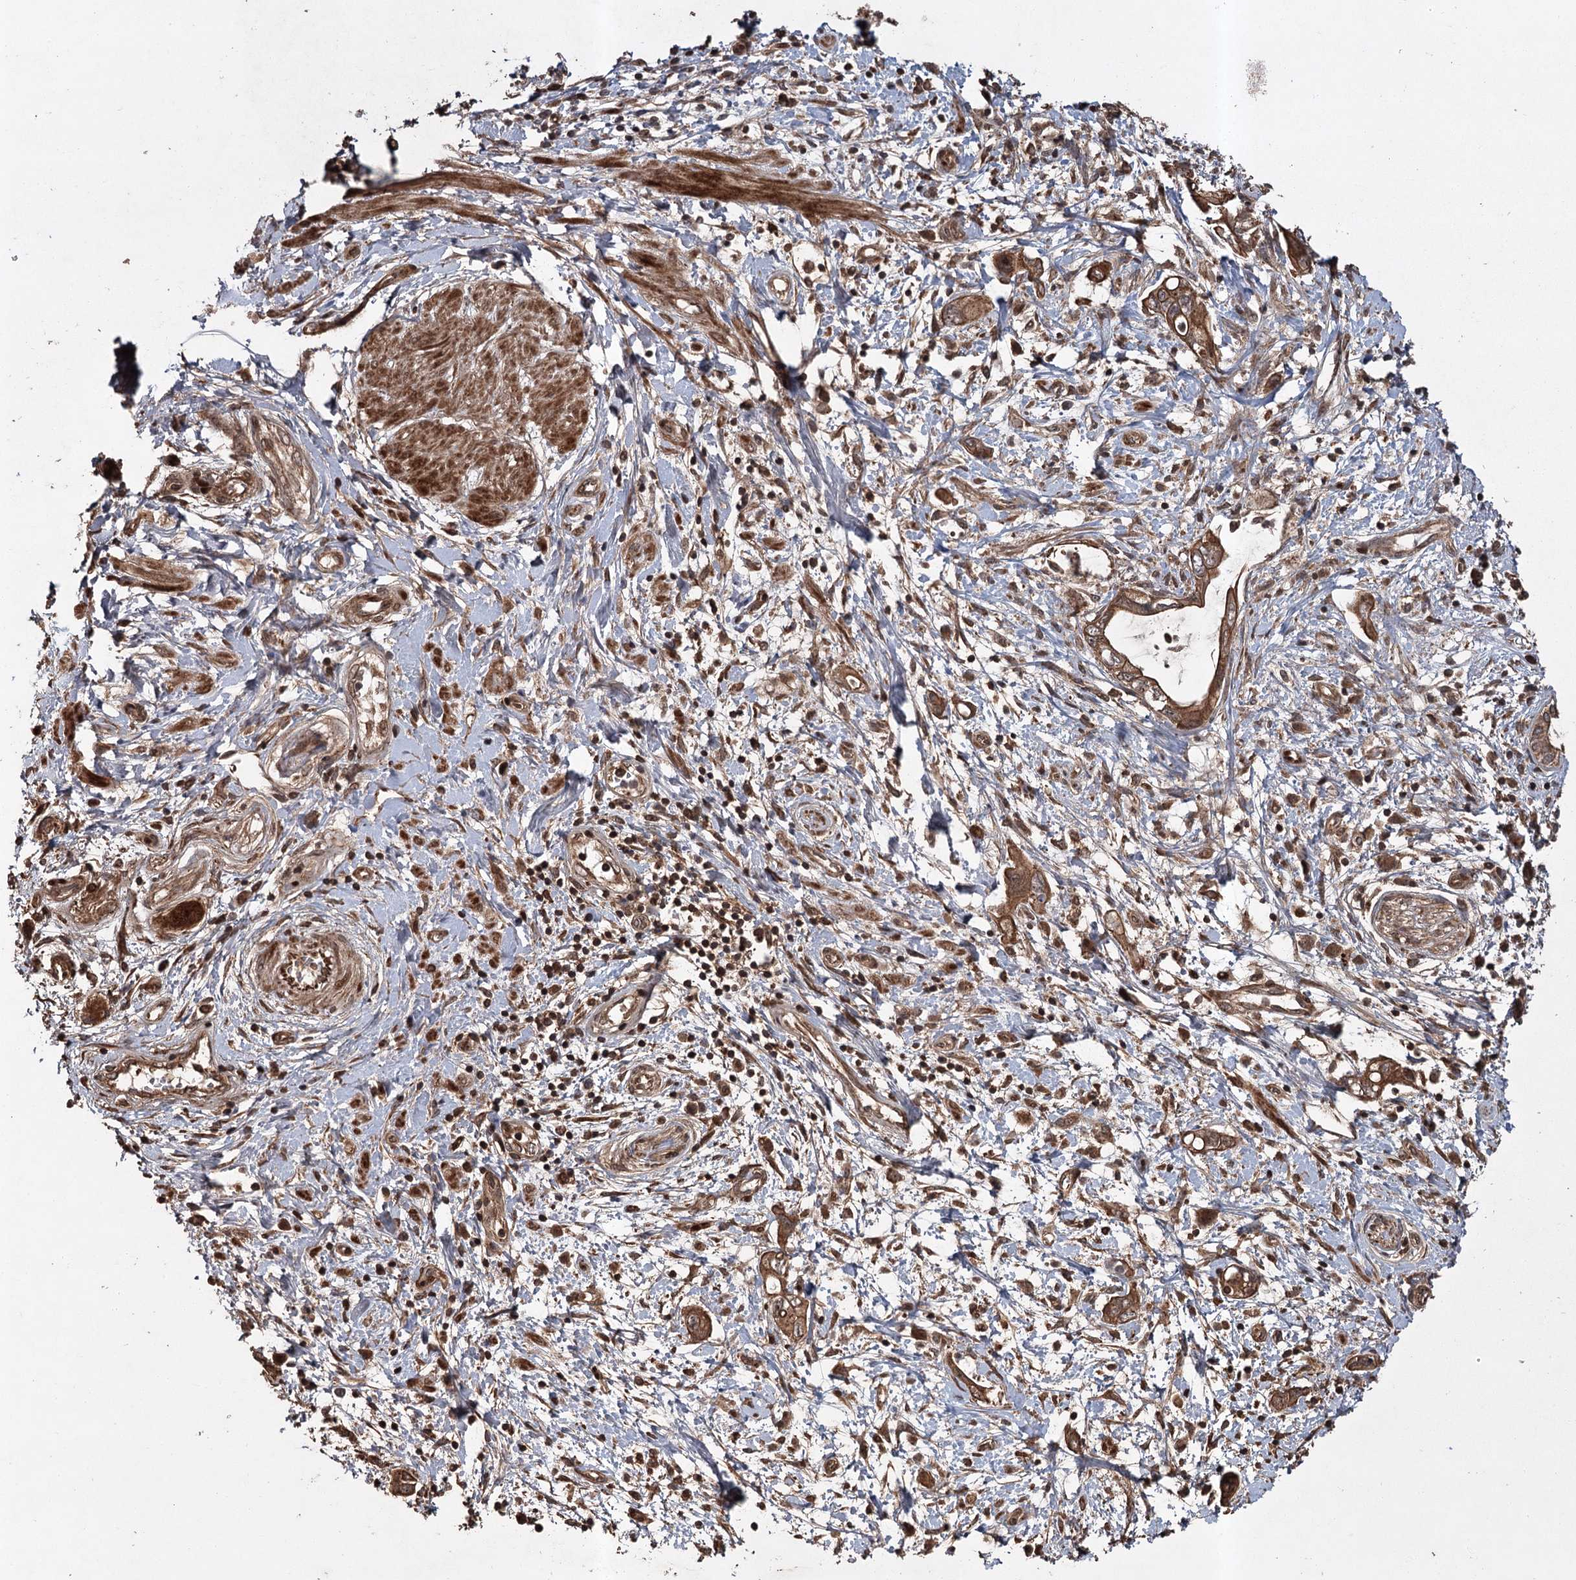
{"staining": {"intensity": "moderate", "quantity": ">75%", "location": "cytoplasmic/membranous"}, "tissue": "pancreatic cancer", "cell_type": "Tumor cells", "image_type": "cancer", "snomed": [{"axis": "morphology", "description": "Adenocarcinoma, NOS"}, {"axis": "topography", "description": "Pancreas"}], "caption": "Protein expression analysis of pancreatic cancer shows moderate cytoplasmic/membranous expression in approximately >75% of tumor cells. (Stains: DAB in brown, nuclei in blue, Microscopy: brightfield microscopy at high magnification).", "gene": "RPAP3", "patient": {"sex": "female", "age": 73}}